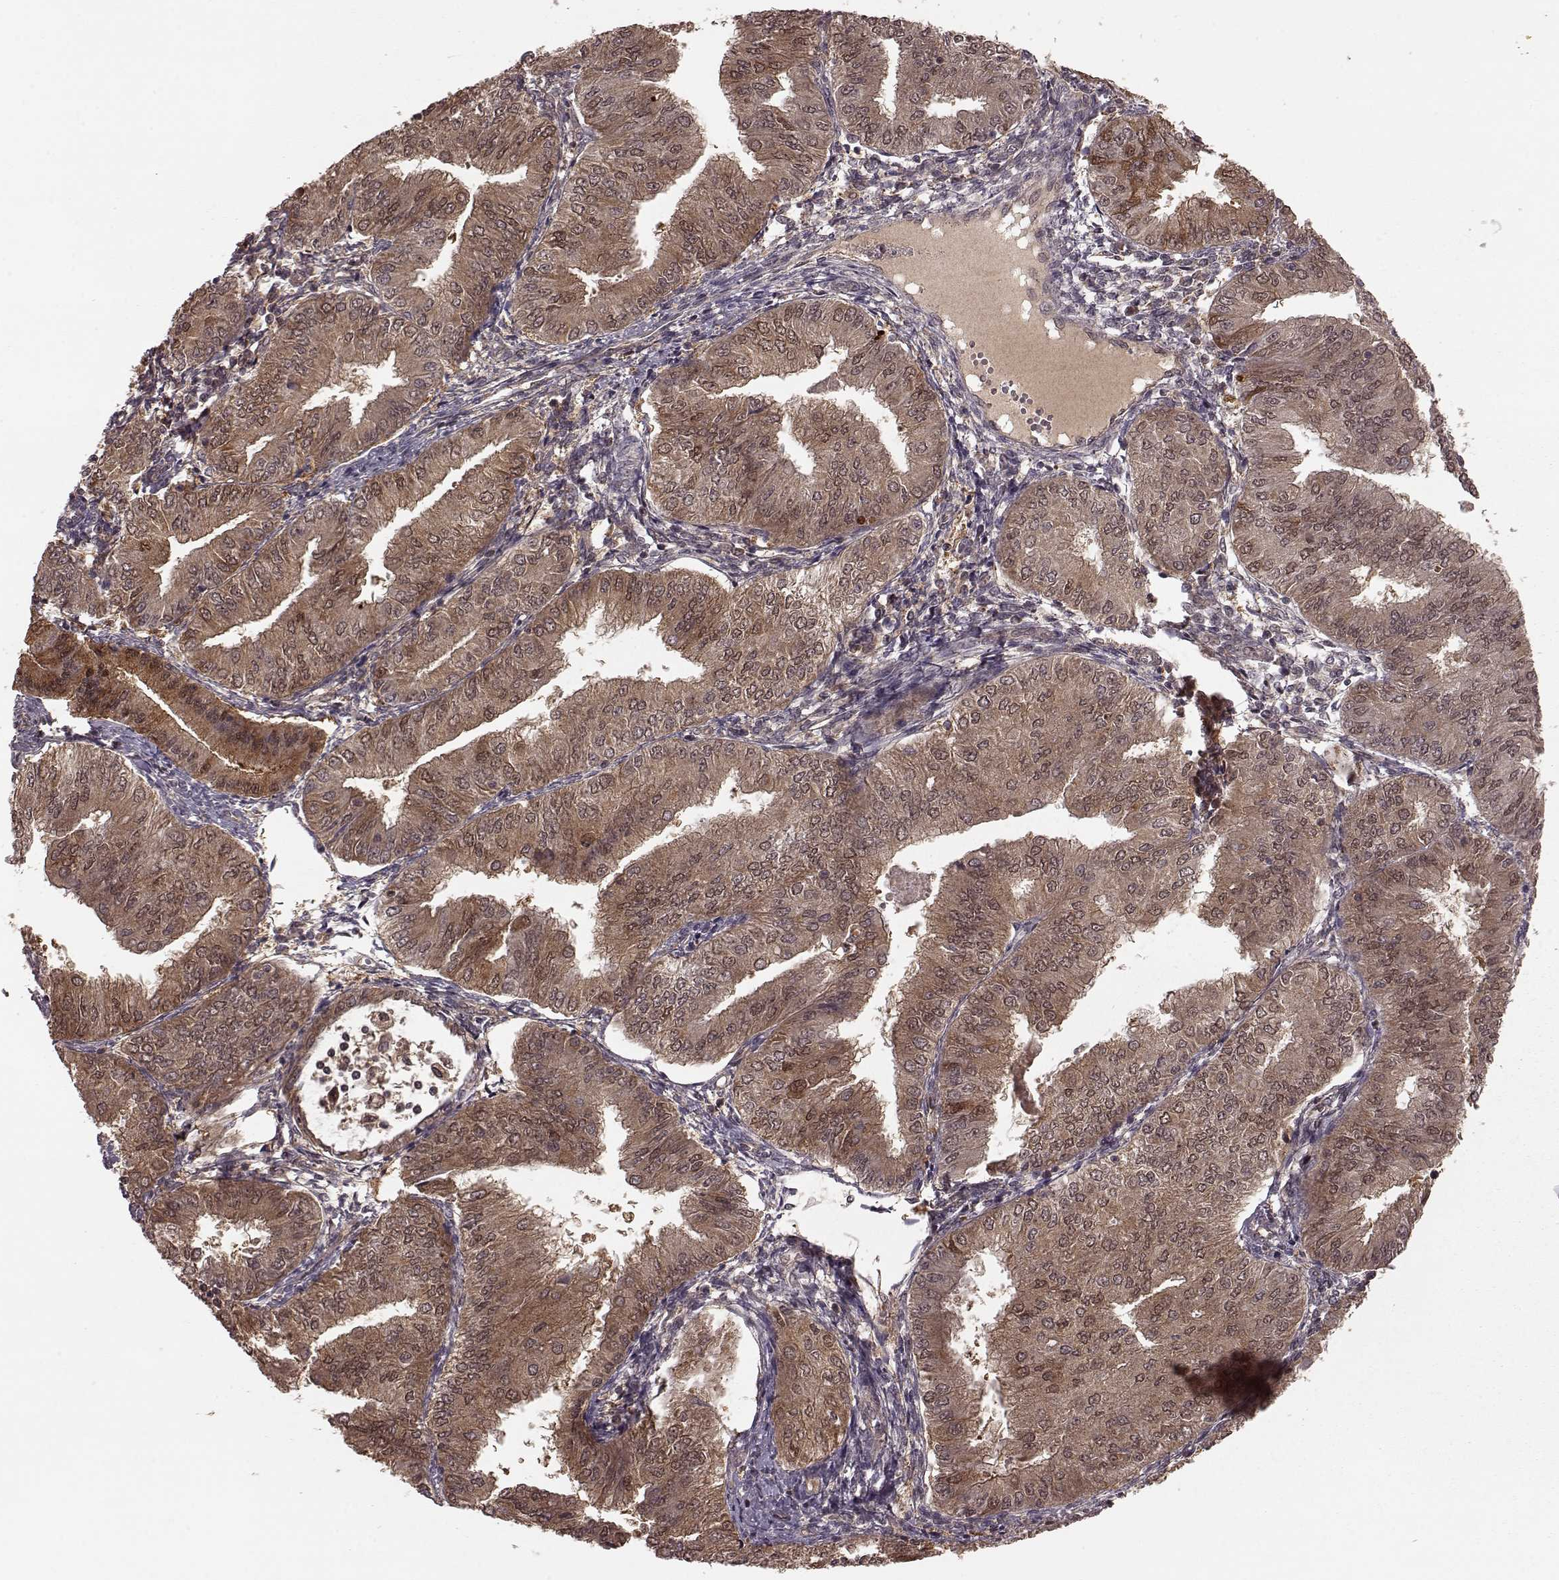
{"staining": {"intensity": "moderate", "quantity": ">75%", "location": "cytoplasmic/membranous"}, "tissue": "endometrial cancer", "cell_type": "Tumor cells", "image_type": "cancer", "snomed": [{"axis": "morphology", "description": "Adenocarcinoma, NOS"}, {"axis": "topography", "description": "Endometrium"}], "caption": "High-power microscopy captured an immunohistochemistry histopathology image of endometrial cancer, revealing moderate cytoplasmic/membranous expression in approximately >75% of tumor cells.", "gene": "GSS", "patient": {"sex": "female", "age": 53}}